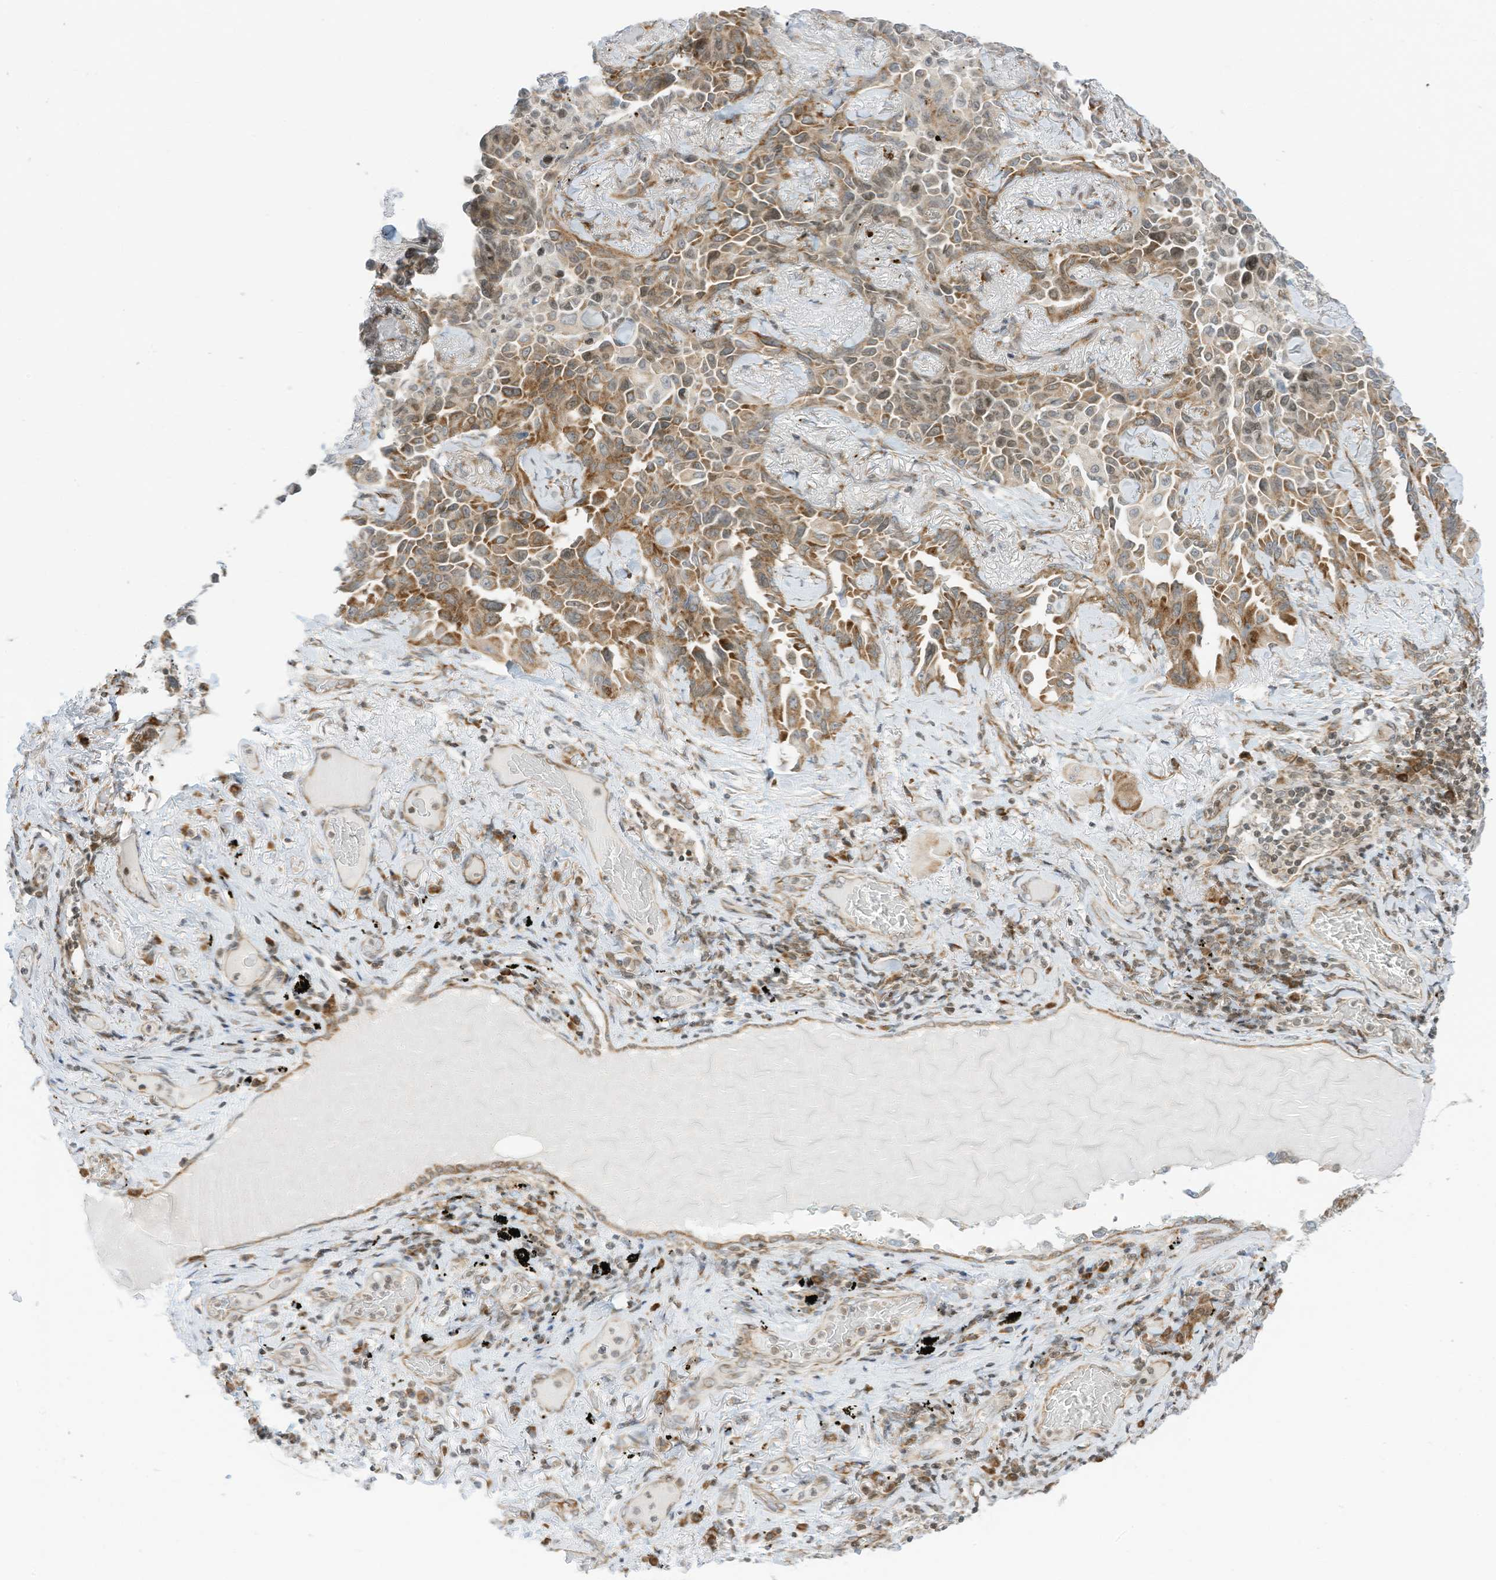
{"staining": {"intensity": "moderate", "quantity": ">75%", "location": "cytoplasmic/membranous"}, "tissue": "lung cancer", "cell_type": "Tumor cells", "image_type": "cancer", "snomed": [{"axis": "morphology", "description": "Adenocarcinoma, NOS"}, {"axis": "topography", "description": "Lung"}], "caption": "DAB (3,3'-diaminobenzidine) immunohistochemical staining of human lung cancer exhibits moderate cytoplasmic/membranous protein staining in approximately >75% of tumor cells.", "gene": "EDF1", "patient": {"sex": "female", "age": 67}}